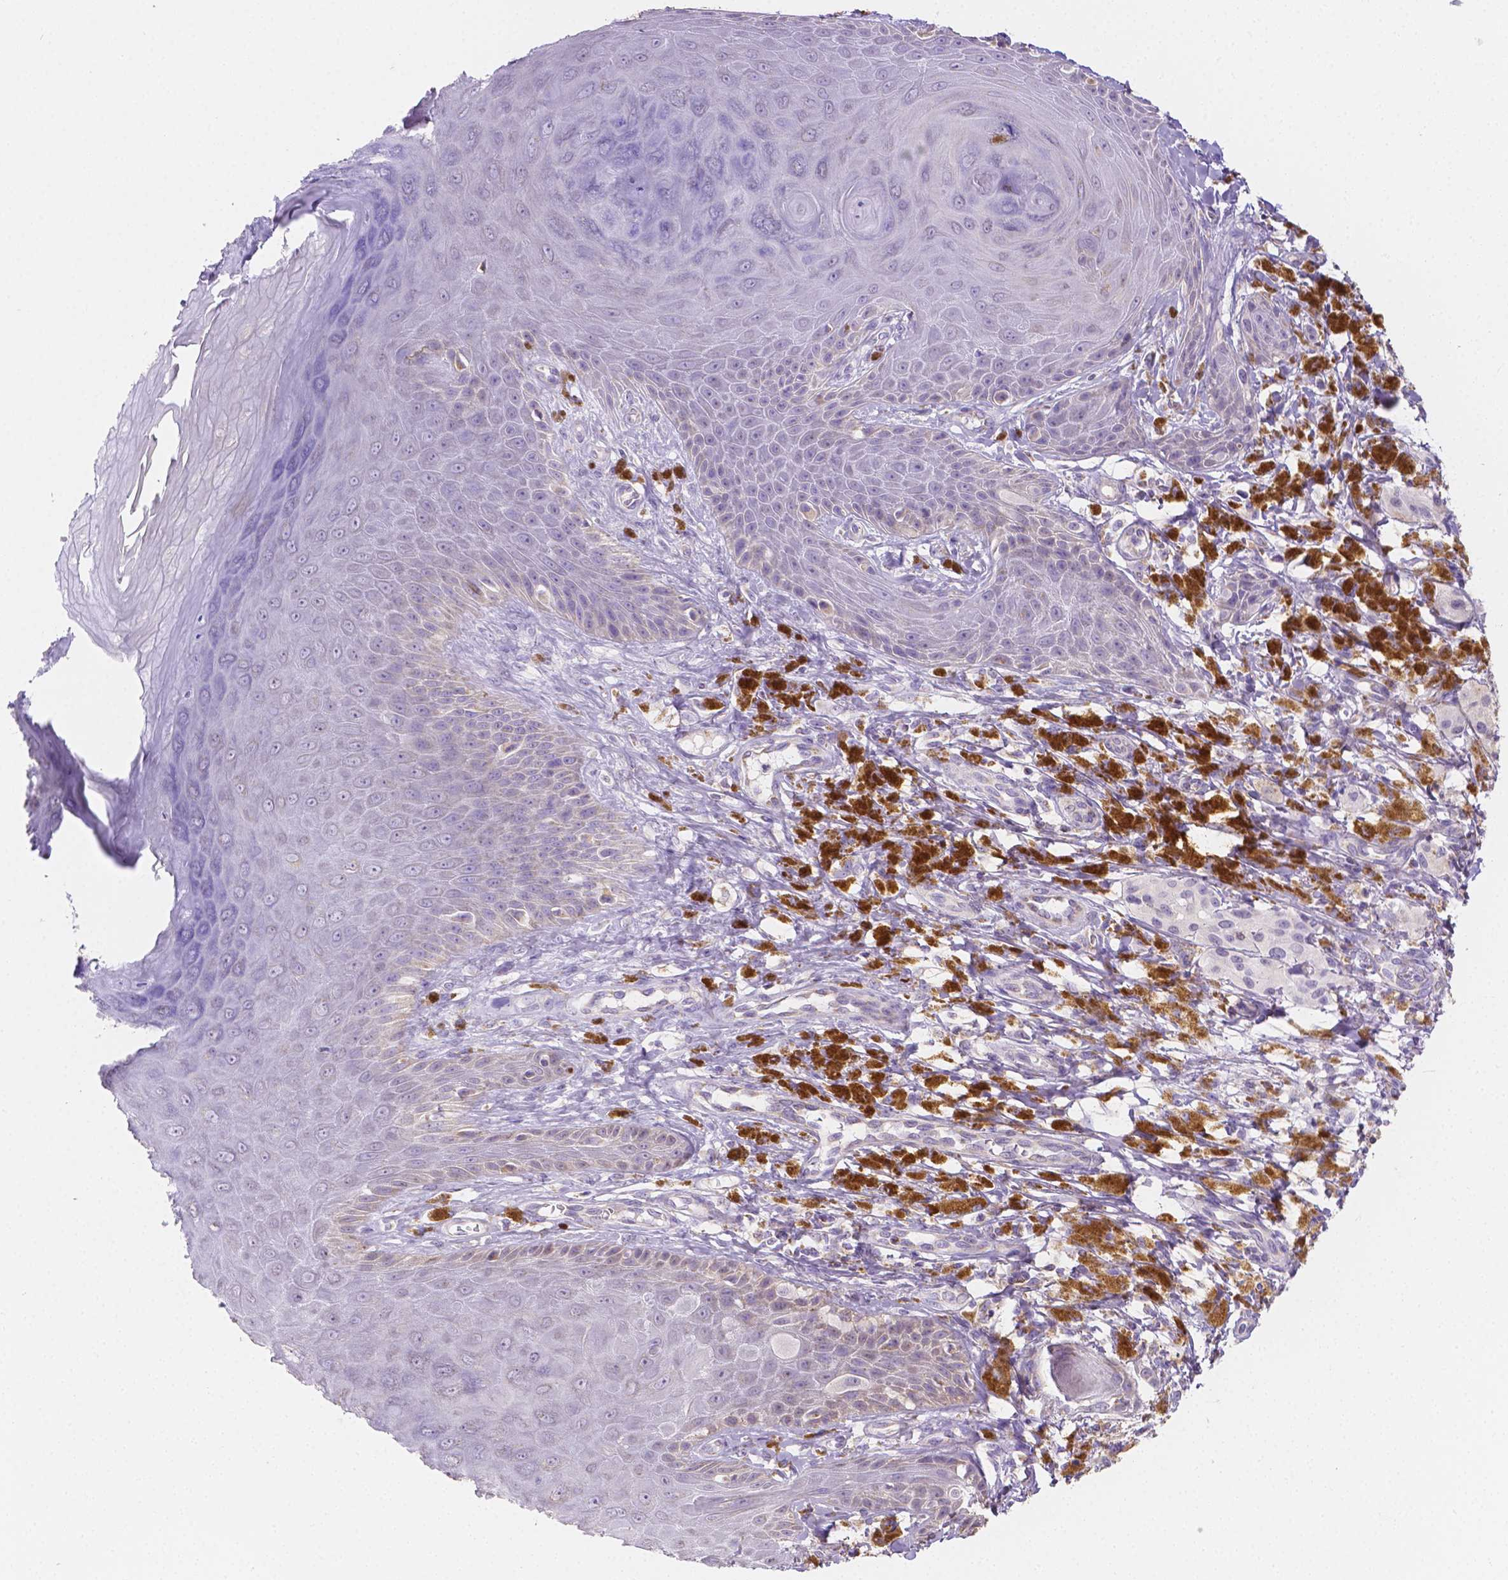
{"staining": {"intensity": "negative", "quantity": "none", "location": "none"}, "tissue": "melanoma", "cell_type": "Tumor cells", "image_type": "cancer", "snomed": [{"axis": "morphology", "description": "Malignant melanoma, NOS"}, {"axis": "topography", "description": "Skin"}], "caption": "Image shows no protein positivity in tumor cells of melanoma tissue. (Immunohistochemistry (ihc), brightfield microscopy, high magnification).", "gene": "TMEM130", "patient": {"sex": "female", "age": 80}}